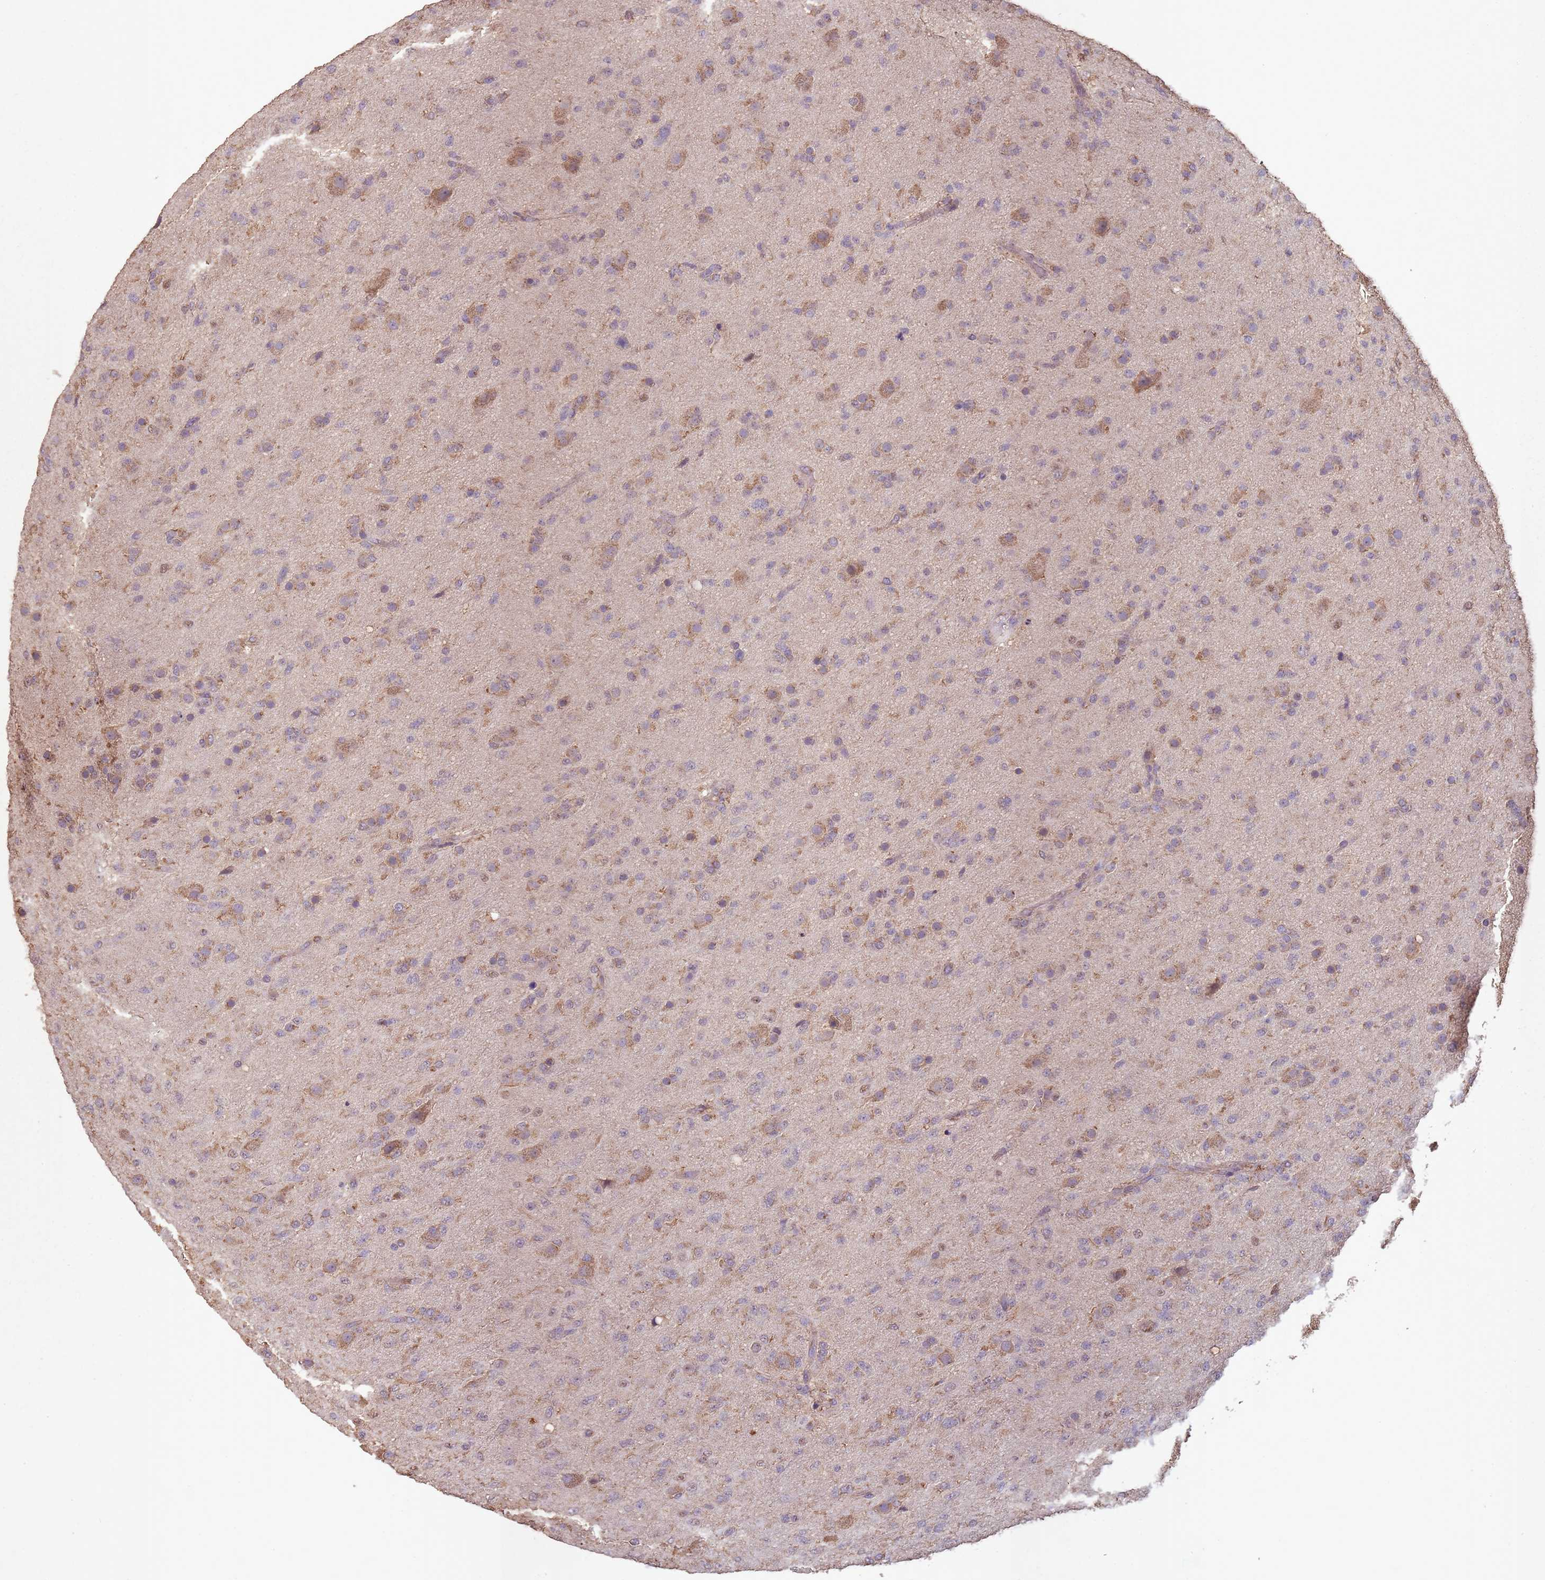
{"staining": {"intensity": "moderate", "quantity": "<25%", "location": "cytoplasmic/membranous"}, "tissue": "glioma", "cell_type": "Tumor cells", "image_type": "cancer", "snomed": [{"axis": "morphology", "description": "Glioma, malignant, Low grade"}, {"axis": "topography", "description": "Brain"}], "caption": "Low-grade glioma (malignant) was stained to show a protein in brown. There is low levels of moderate cytoplasmic/membranous expression in about <25% of tumor cells.", "gene": "SANBR", "patient": {"sex": "male", "age": 65}}